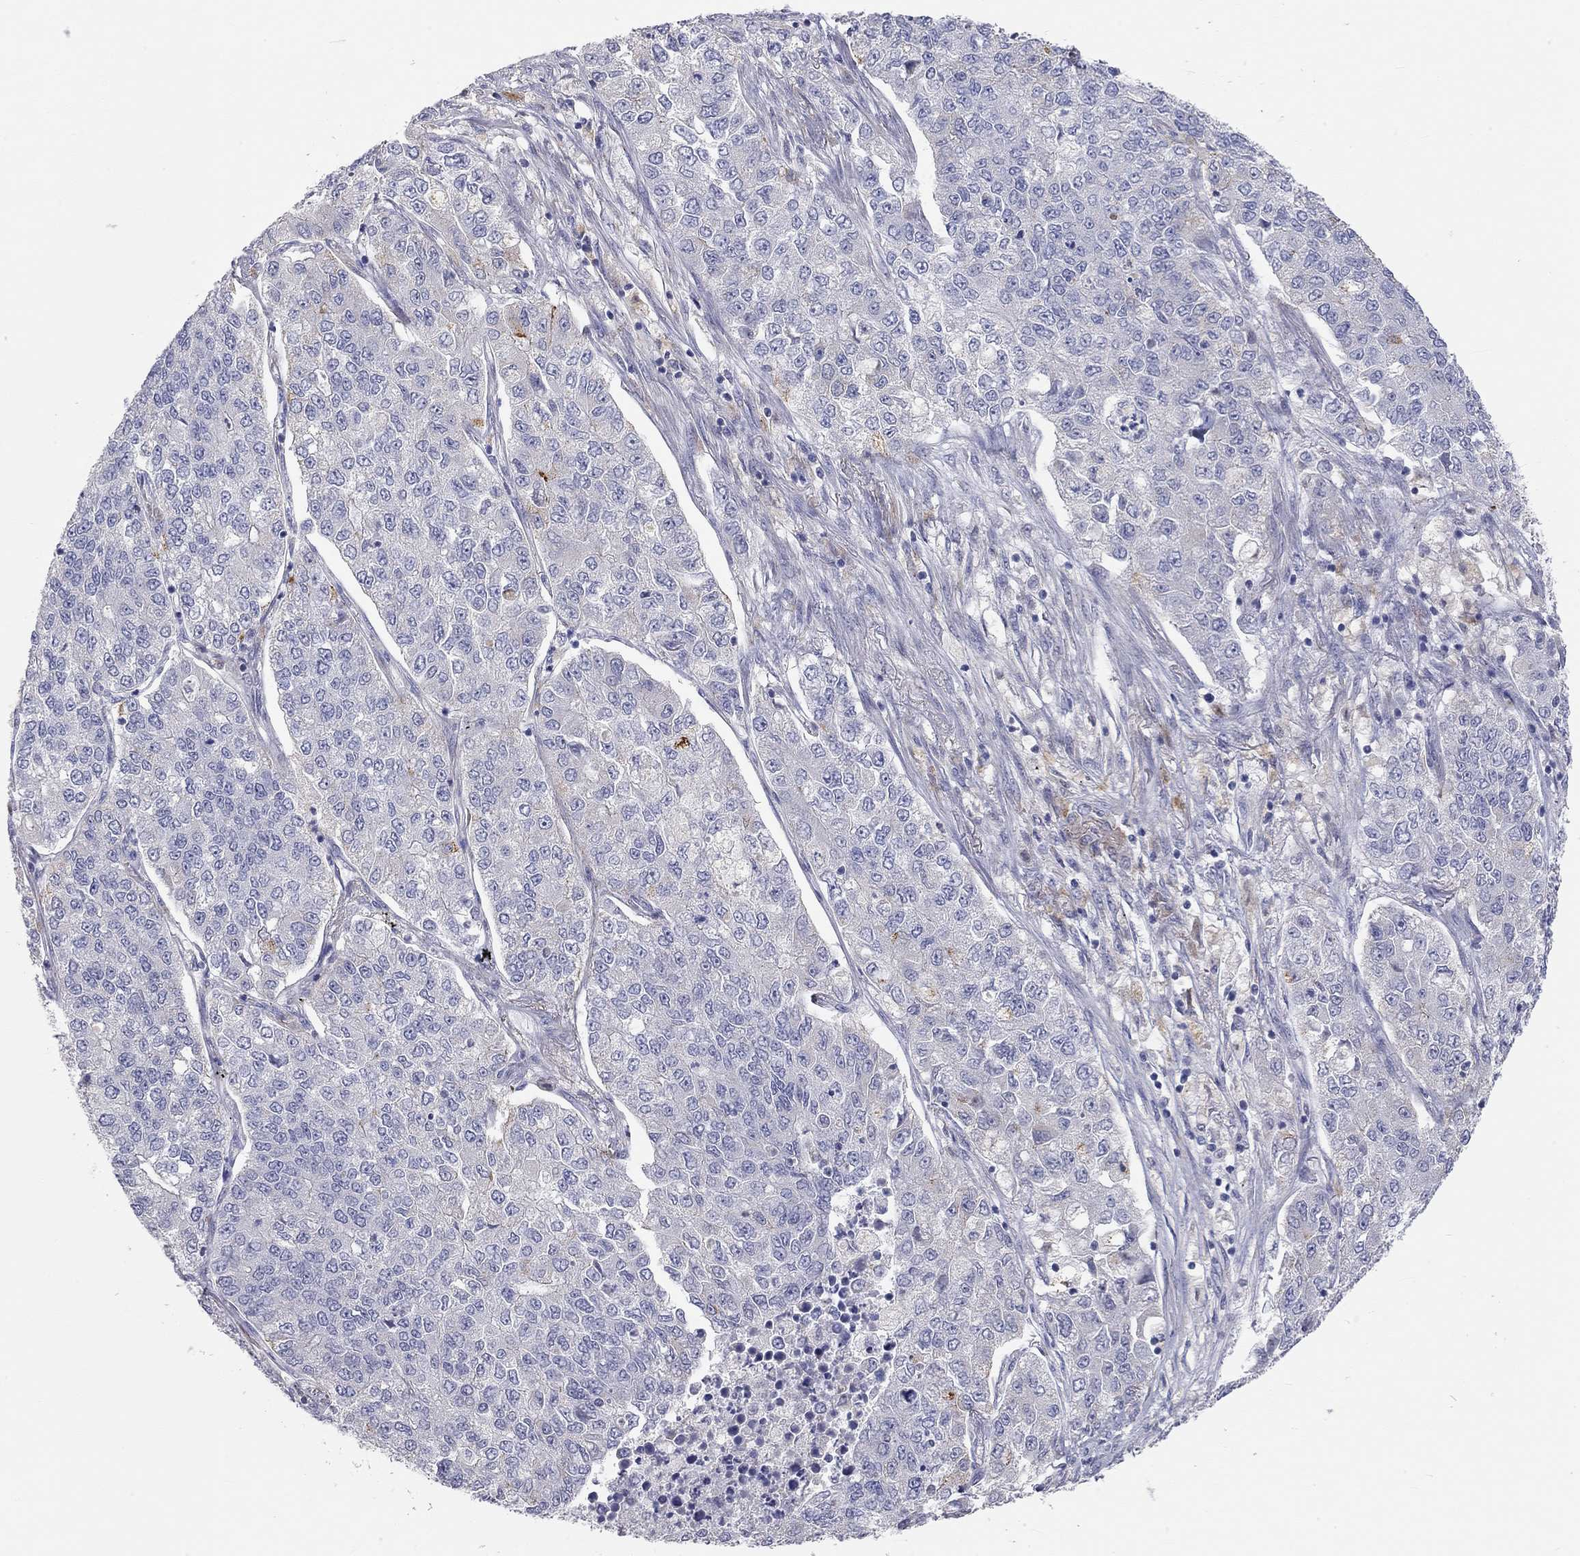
{"staining": {"intensity": "negative", "quantity": "none", "location": "none"}, "tissue": "lung cancer", "cell_type": "Tumor cells", "image_type": "cancer", "snomed": [{"axis": "morphology", "description": "Adenocarcinoma, NOS"}, {"axis": "topography", "description": "Lung"}], "caption": "Tumor cells show no significant protein staining in lung adenocarcinoma.", "gene": "PAPSS2", "patient": {"sex": "male", "age": 49}}